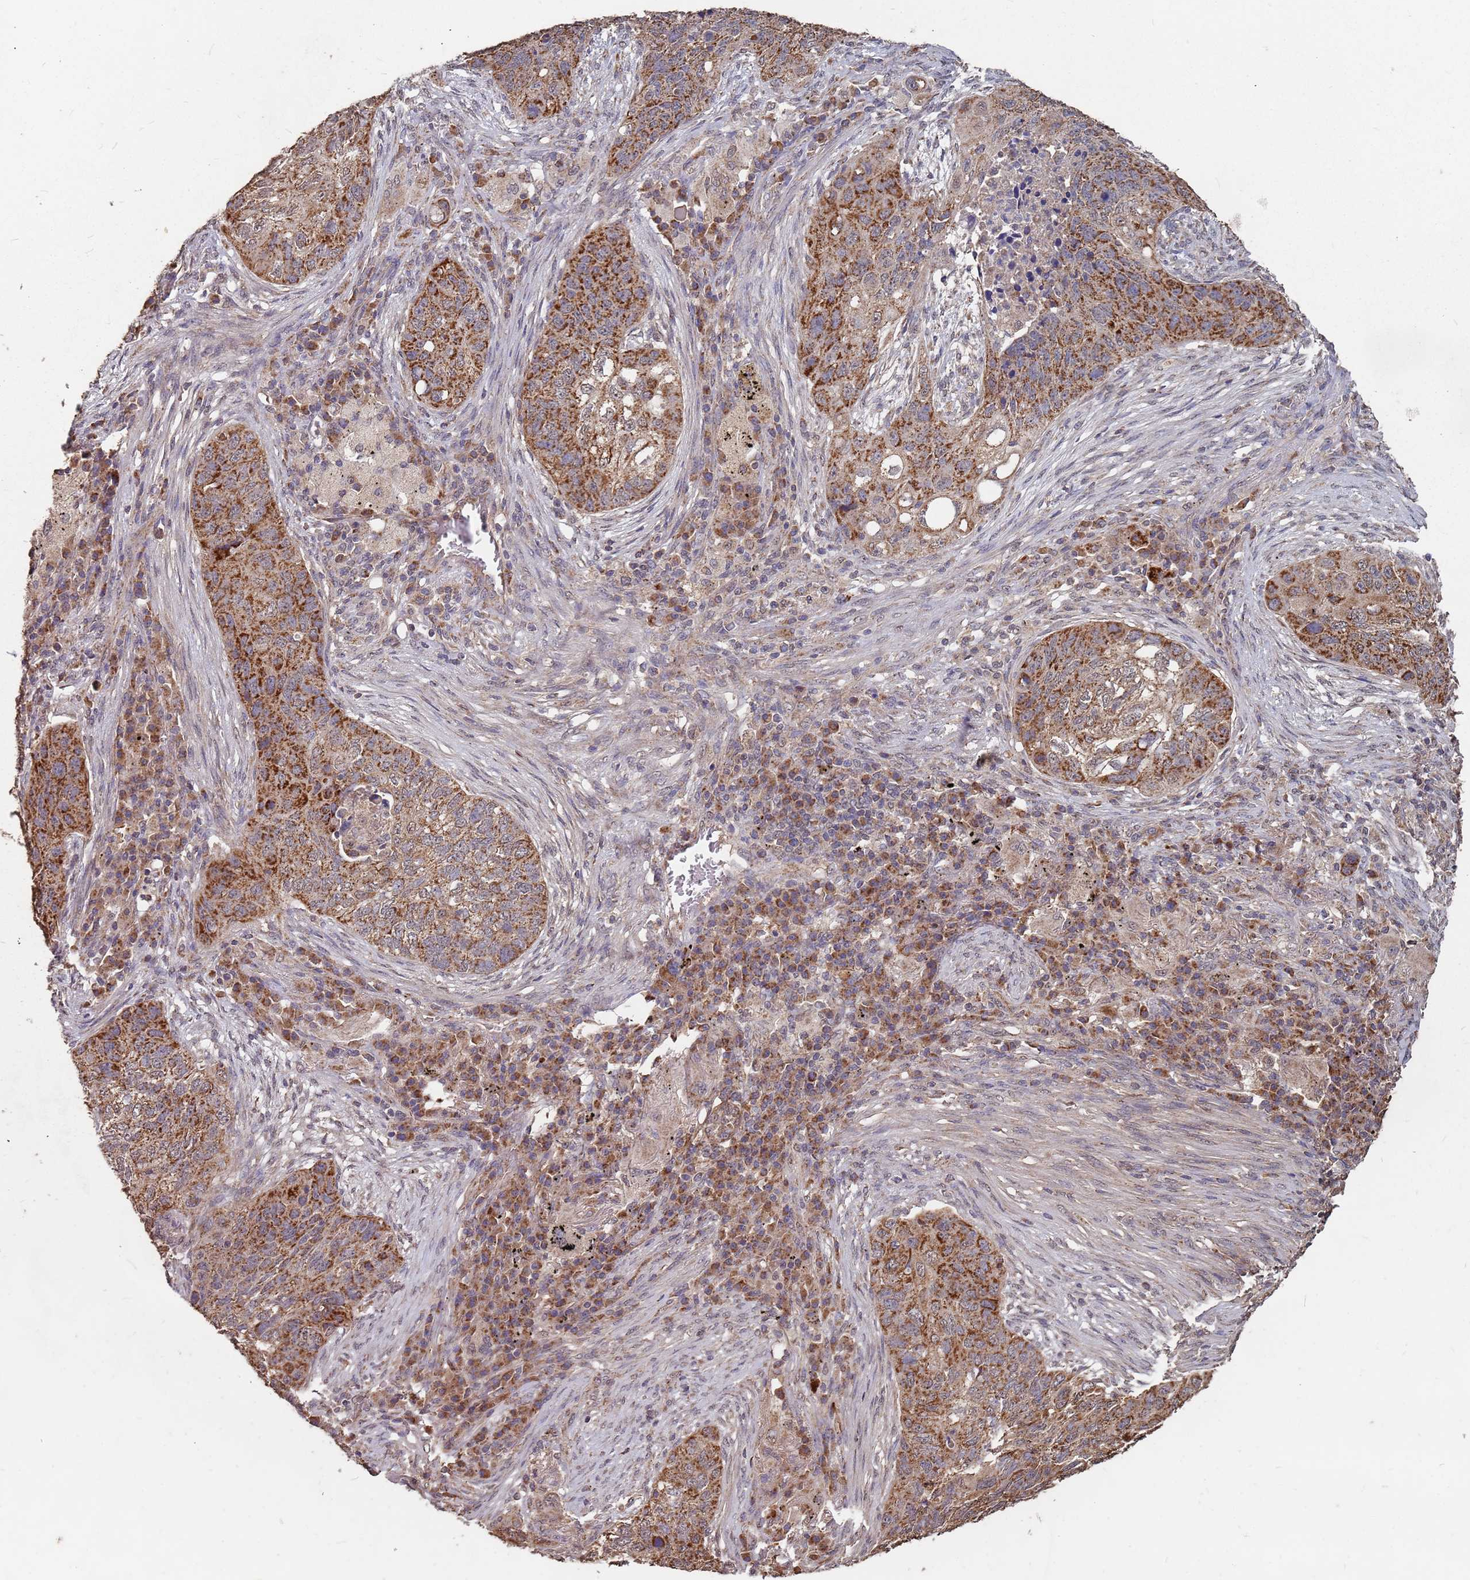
{"staining": {"intensity": "strong", "quantity": ">75%", "location": "cytoplasmic/membranous"}, "tissue": "lung cancer", "cell_type": "Tumor cells", "image_type": "cancer", "snomed": [{"axis": "morphology", "description": "Squamous cell carcinoma, NOS"}, {"axis": "topography", "description": "Lung"}], "caption": "This is a photomicrograph of immunohistochemistry staining of lung squamous cell carcinoma, which shows strong positivity in the cytoplasmic/membranous of tumor cells.", "gene": "PRORP", "patient": {"sex": "female", "age": 63}}